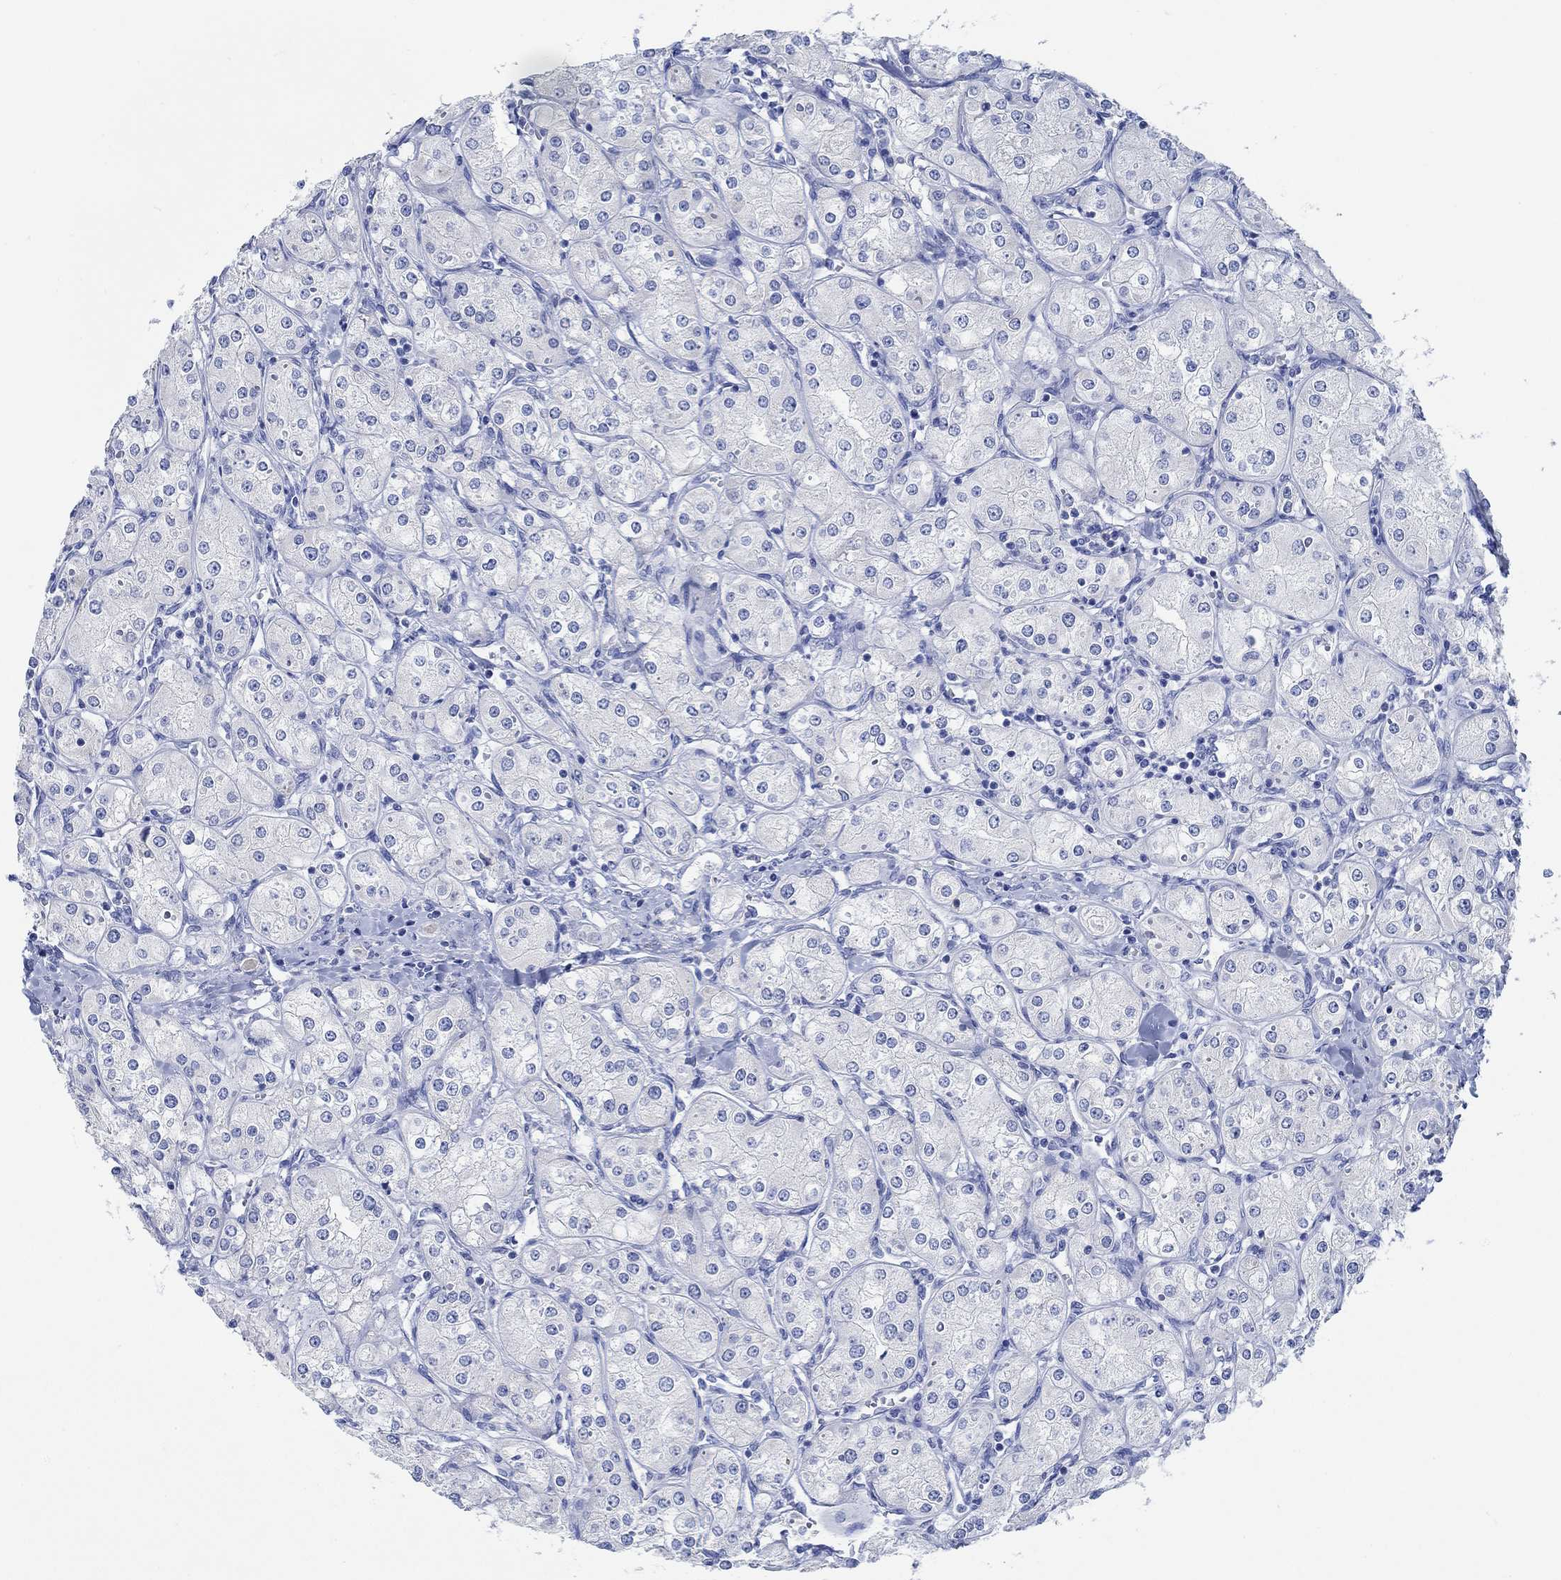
{"staining": {"intensity": "negative", "quantity": "none", "location": "none"}, "tissue": "renal cancer", "cell_type": "Tumor cells", "image_type": "cancer", "snomed": [{"axis": "morphology", "description": "Adenocarcinoma, NOS"}, {"axis": "topography", "description": "Kidney"}], "caption": "Adenocarcinoma (renal) stained for a protein using IHC demonstrates no expression tumor cells.", "gene": "PPP1R17", "patient": {"sex": "male", "age": 77}}